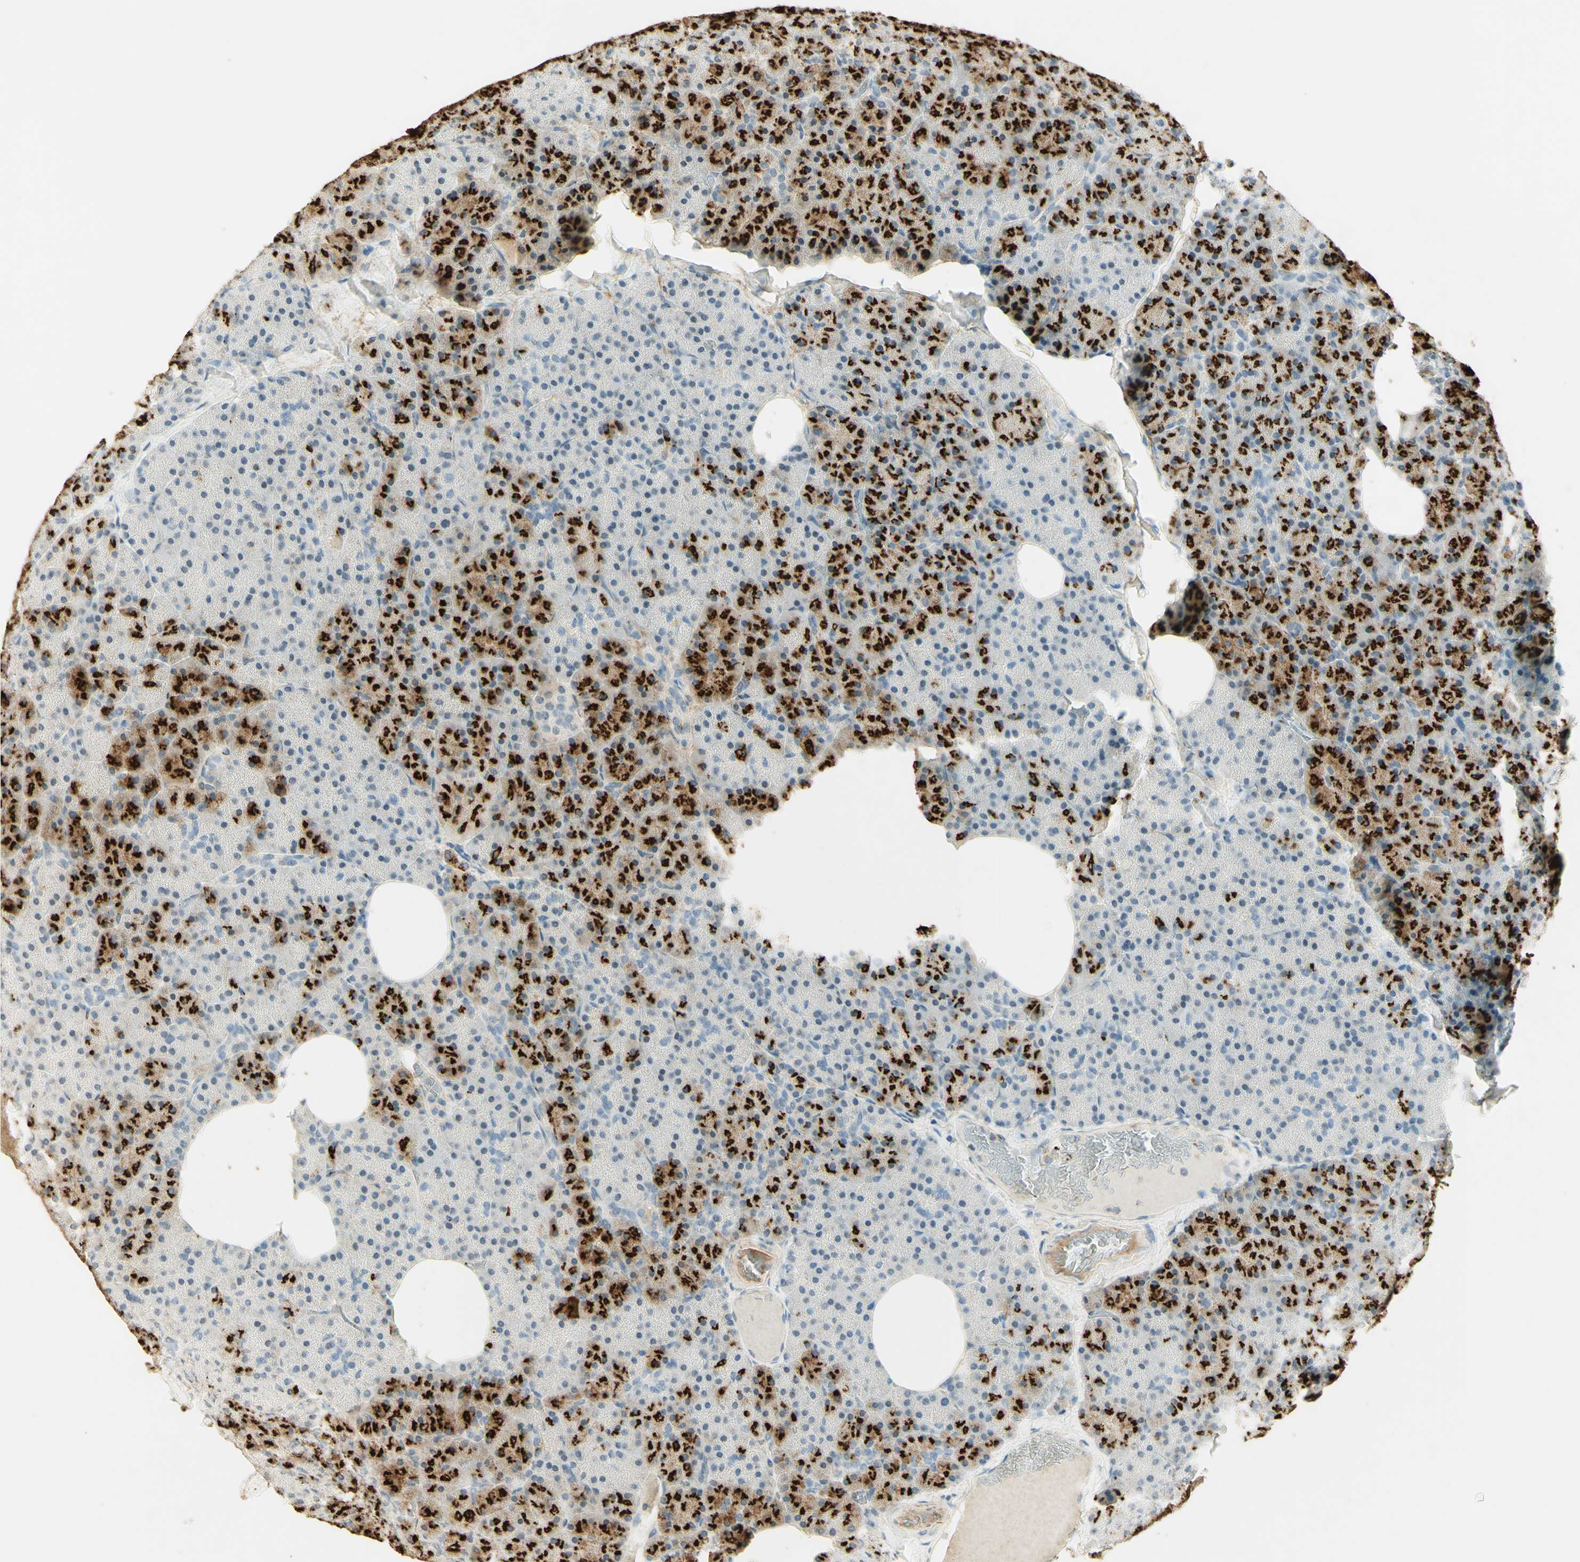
{"staining": {"intensity": "strong", "quantity": "25%-75%", "location": "cytoplasmic/membranous"}, "tissue": "pancreas", "cell_type": "Exocrine glandular cells", "image_type": "normal", "snomed": [{"axis": "morphology", "description": "Normal tissue, NOS"}, {"axis": "topography", "description": "Pancreas"}], "caption": "This micrograph displays unremarkable pancreas stained with IHC to label a protein in brown. The cytoplasmic/membranous of exocrine glandular cells show strong positivity for the protein. Nuclei are counter-stained blue.", "gene": "TNN", "patient": {"sex": "female", "age": 35}}